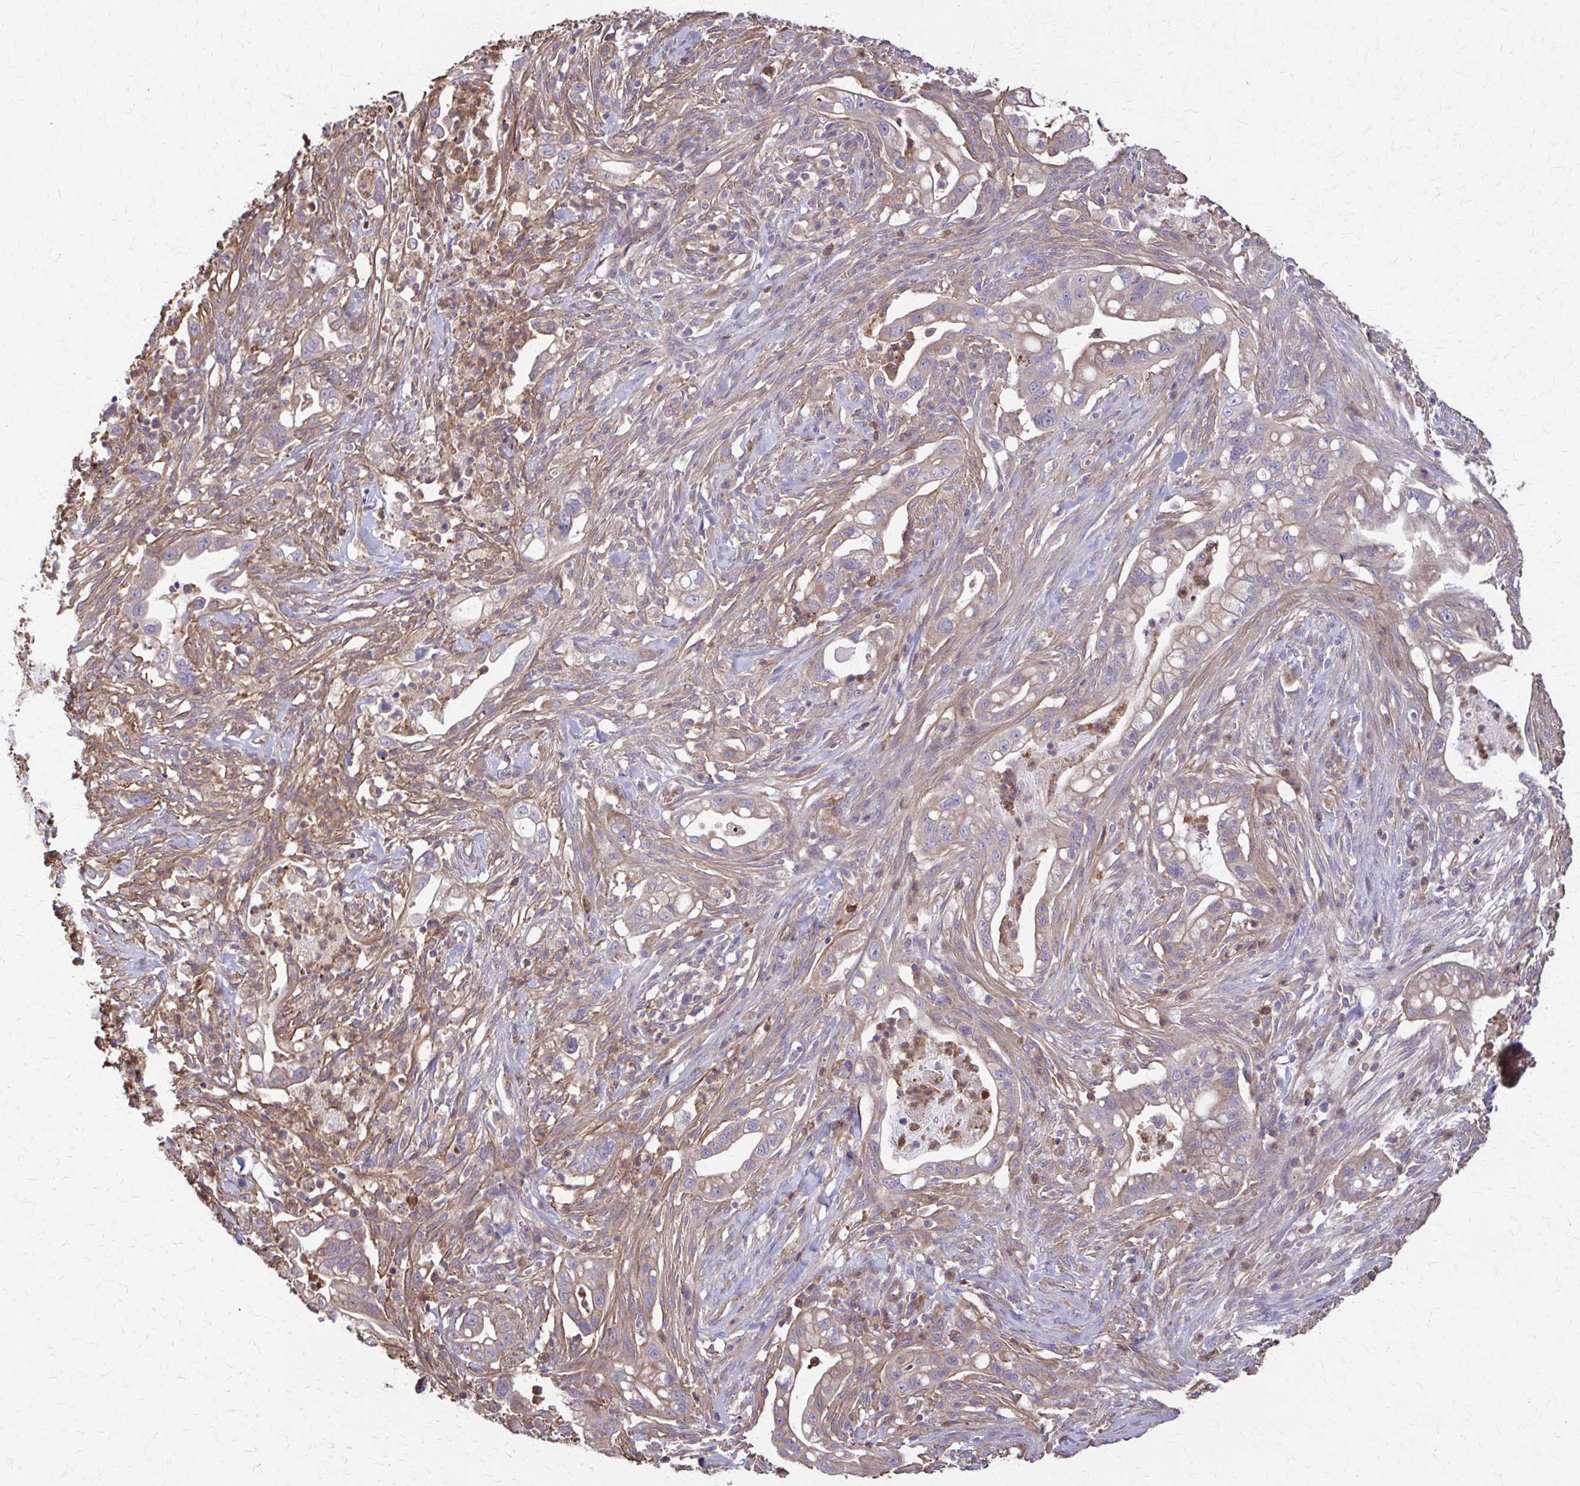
{"staining": {"intensity": "weak", "quantity": "<25%", "location": "cytoplasmic/membranous"}, "tissue": "pancreatic cancer", "cell_type": "Tumor cells", "image_type": "cancer", "snomed": [{"axis": "morphology", "description": "Adenocarcinoma, NOS"}, {"axis": "topography", "description": "Pancreas"}], "caption": "This is a image of immunohistochemistry (IHC) staining of pancreatic cancer (adenocarcinoma), which shows no expression in tumor cells.", "gene": "DSP", "patient": {"sex": "male", "age": 44}}